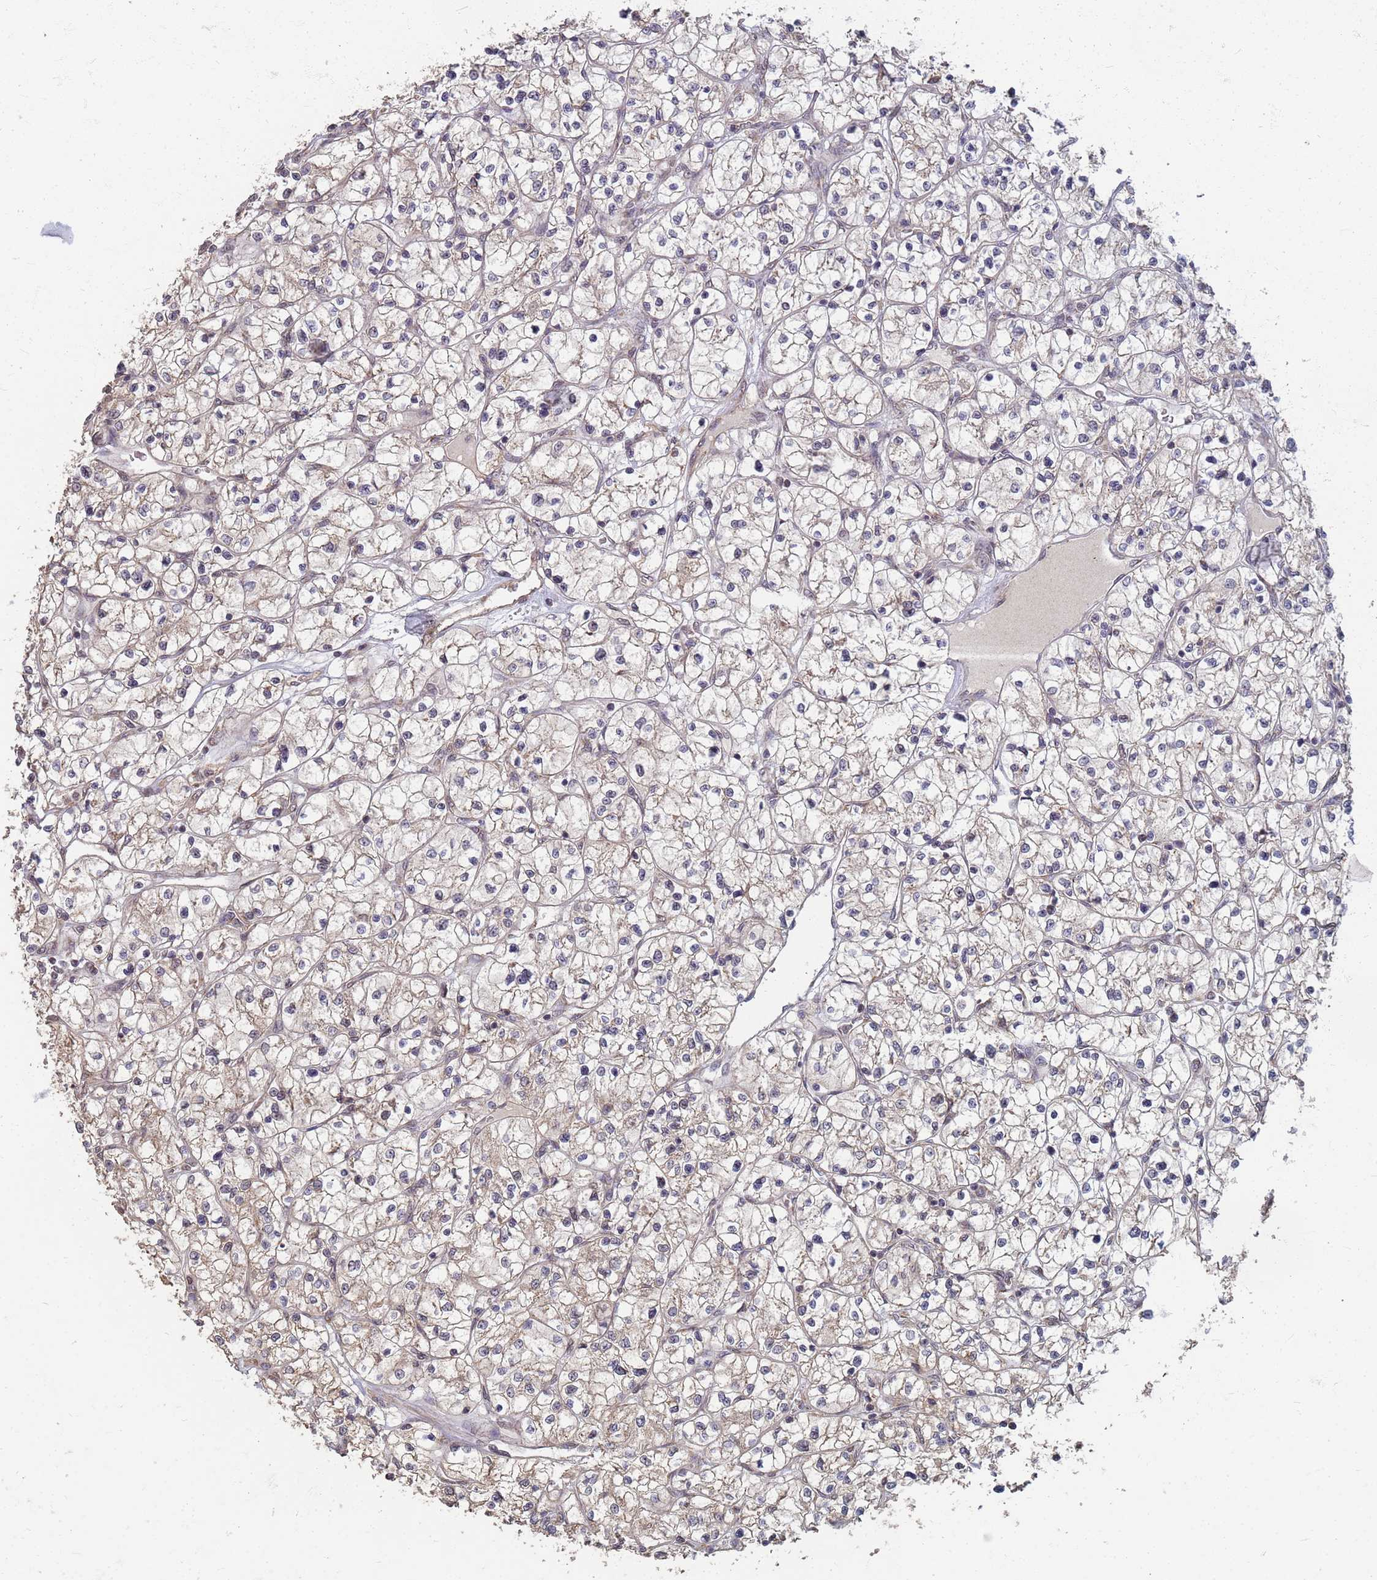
{"staining": {"intensity": "weak", "quantity": "25%-75%", "location": "cytoplasmic/membranous"}, "tissue": "renal cancer", "cell_type": "Tumor cells", "image_type": "cancer", "snomed": [{"axis": "morphology", "description": "Adenocarcinoma, NOS"}, {"axis": "topography", "description": "Kidney"}], "caption": "There is low levels of weak cytoplasmic/membranous staining in tumor cells of adenocarcinoma (renal), as demonstrated by immunohistochemical staining (brown color).", "gene": "ITGB4", "patient": {"sex": "female", "age": 64}}